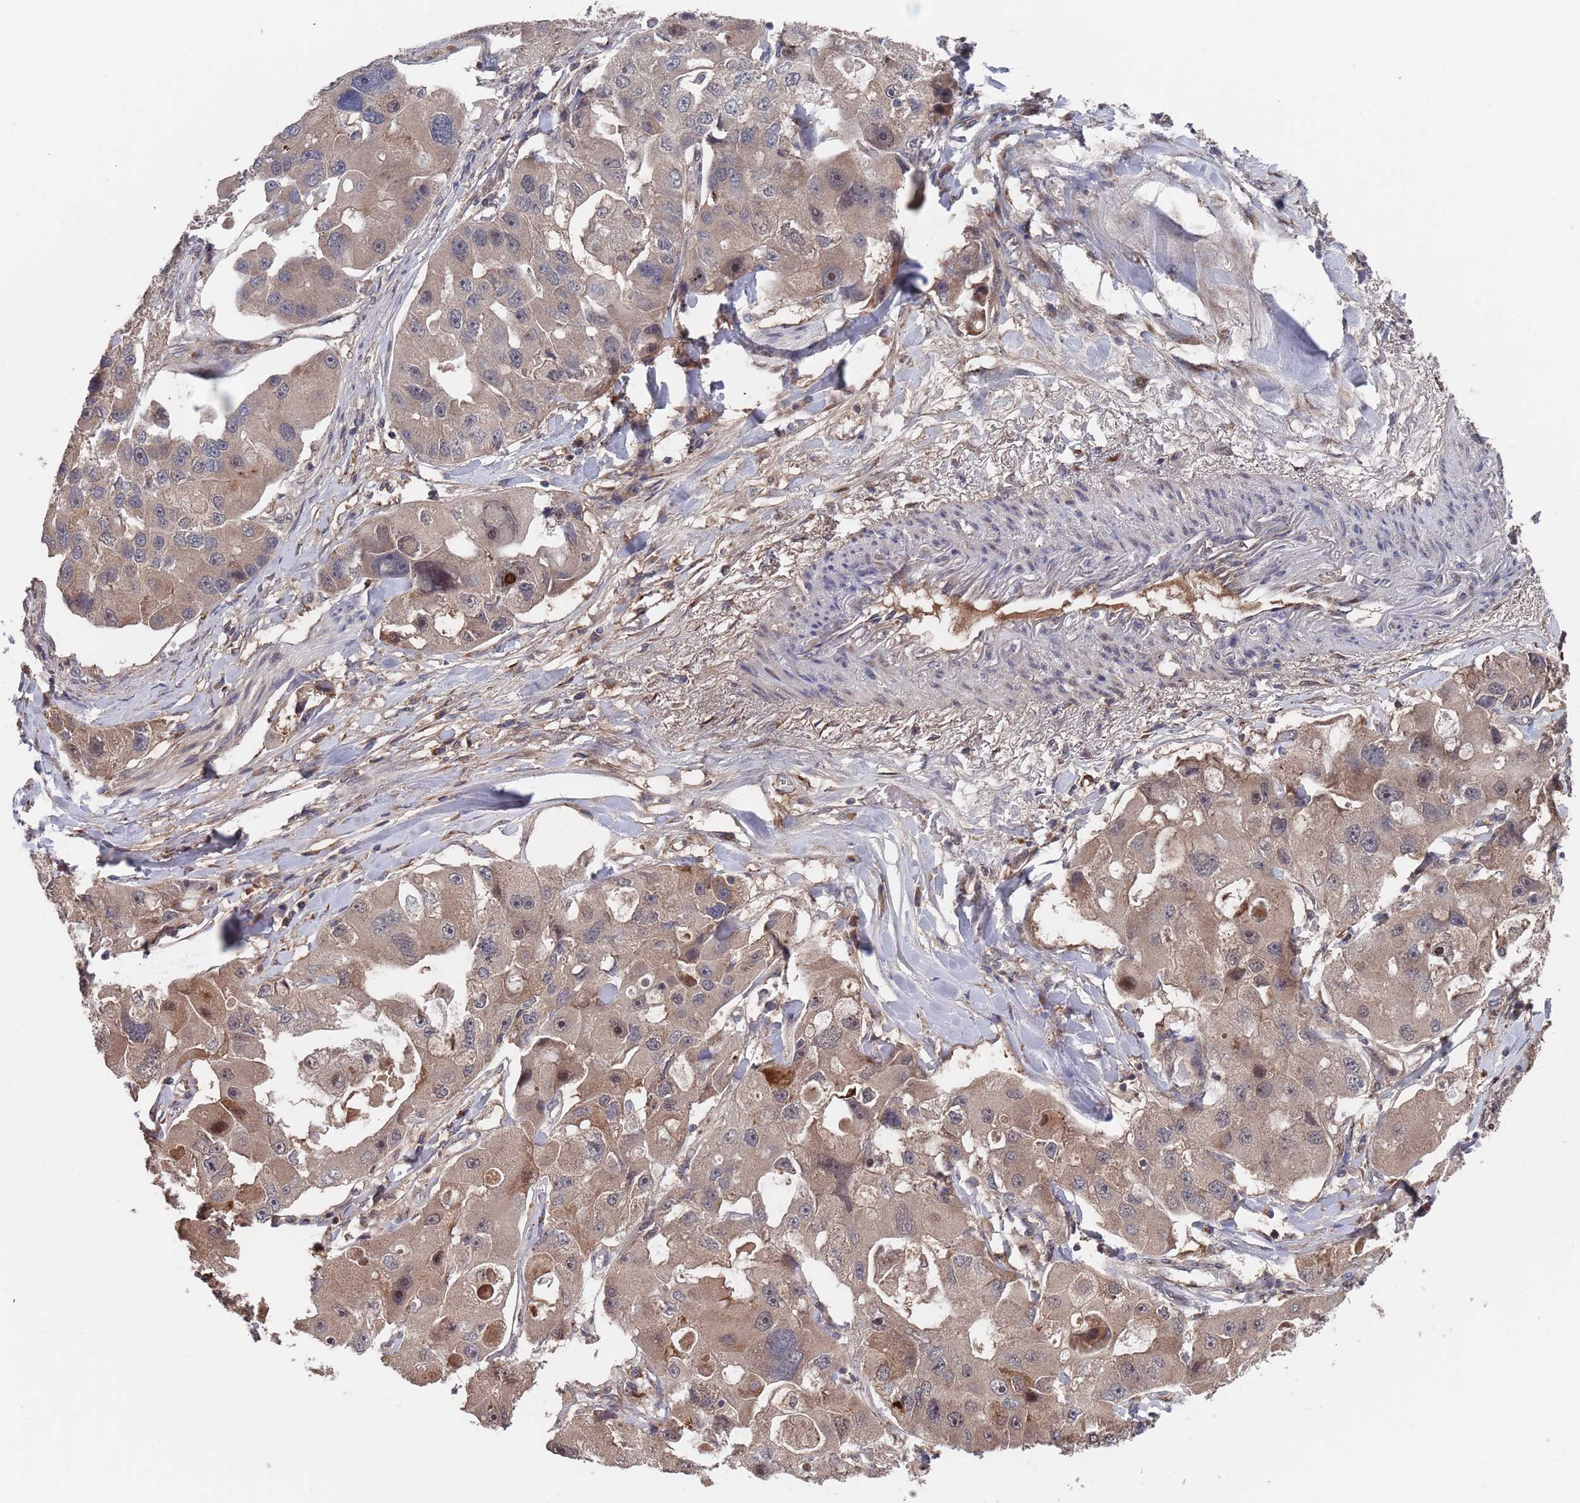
{"staining": {"intensity": "moderate", "quantity": ">75%", "location": "cytoplasmic/membranous,nuclear"}, "tissue": "lung cancer", "cell_type": "Tumor cells", "image_type": "cancer", "snomed": [{"axis": "morphology", "description": "Adenocarcinoma, NOS"}, {"axis": "topography", "description": "Lung"}], "caption": "This is an image of immunohistochemistry staining of lung cancer (adenocarcinoma), which shows moderate staining in the cytoplasmic/membranous and nuclear of tumor cells.", "gene": "UNC45A", "patient": {"sex": "female", "age": 54}}